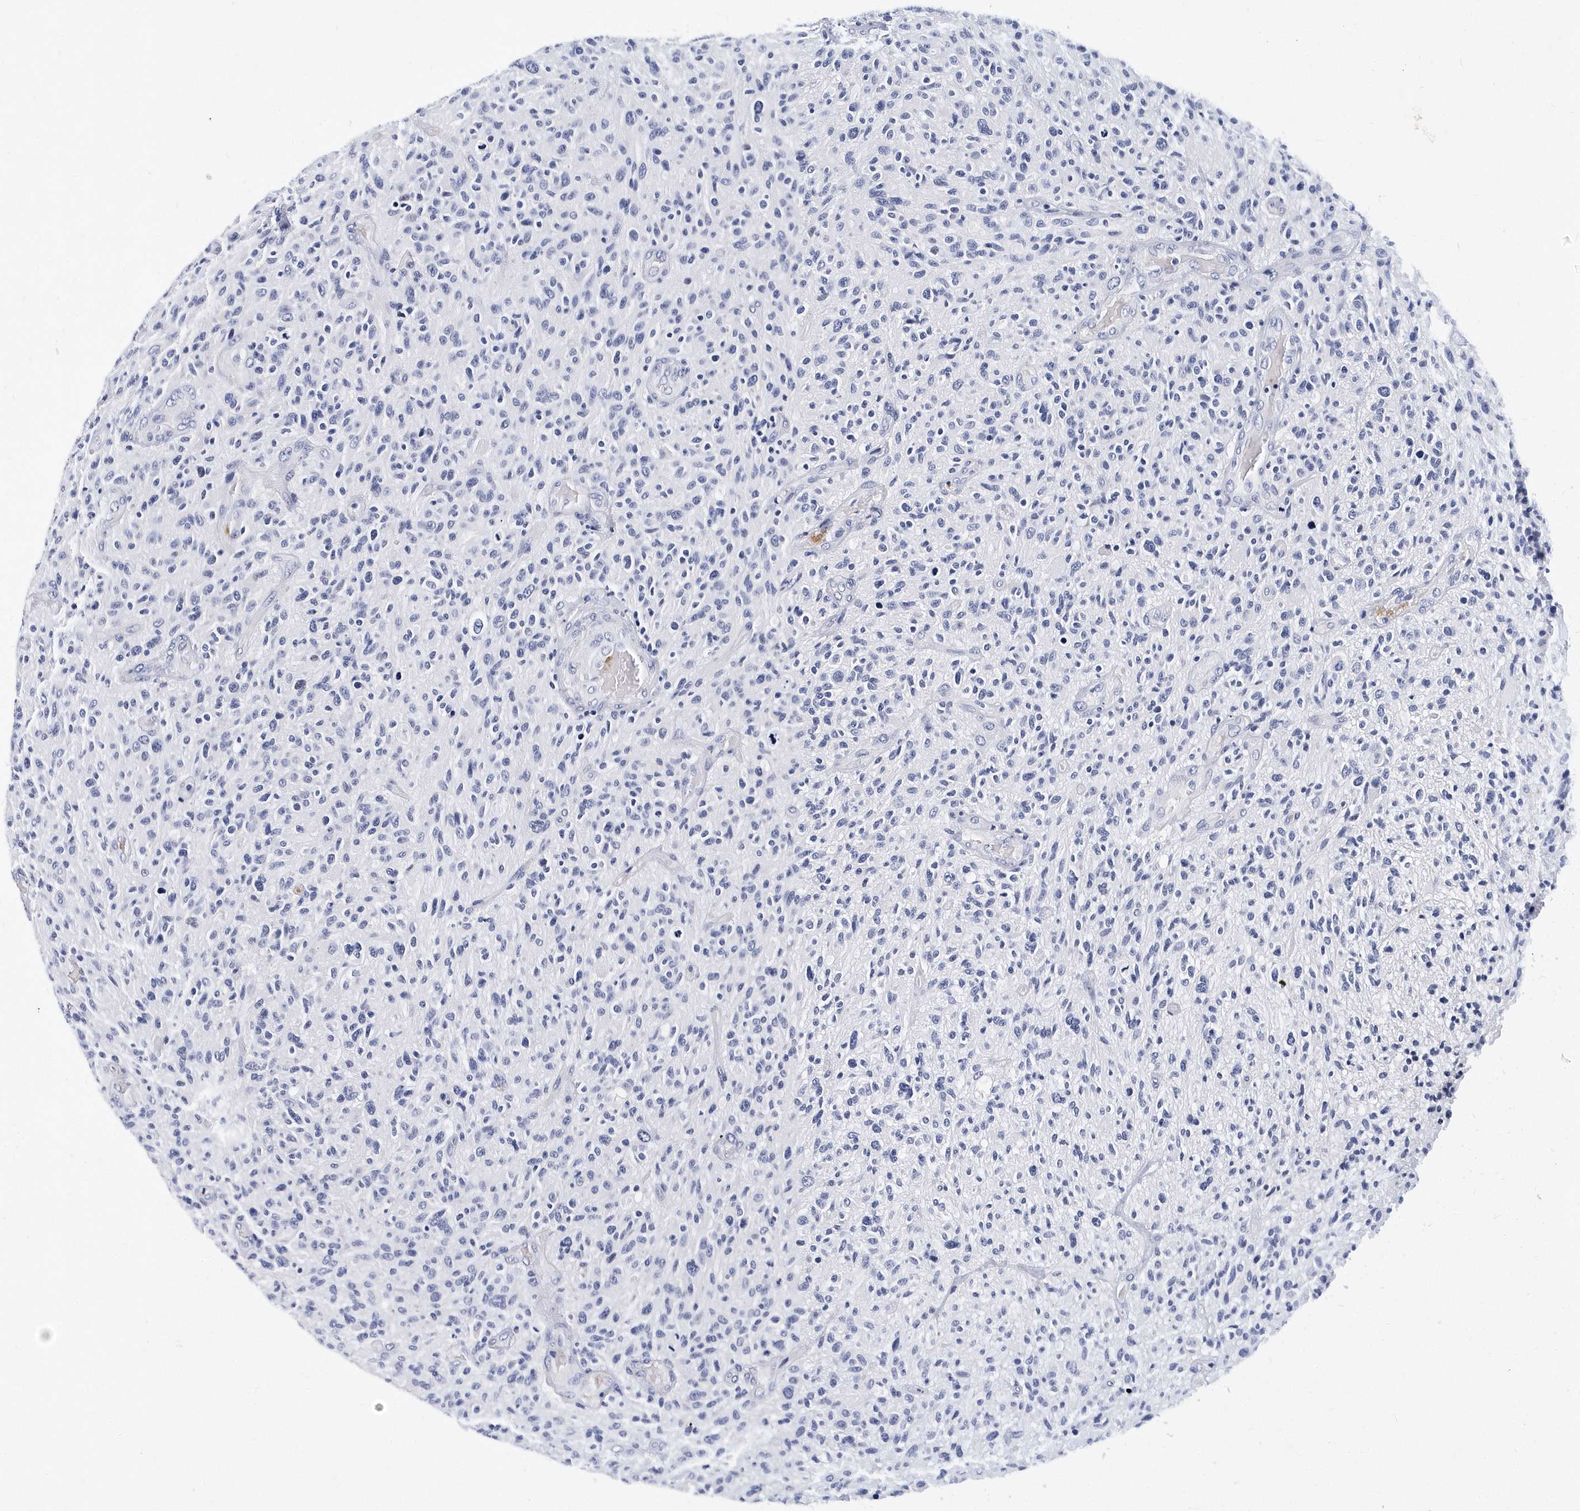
{"staining": {"intensity": "negative", "quantity": "none", "location": "none"}, "tissue": "glioma", "cell_type": "Tumor cells", "image_type": "cancer", "snomed": [{"axis": "morphology", "description": "Glioma, malignant, High grade"}, {"axis": "topography", "description": "Brain"}], "caption": "Micrograph shows no significant protein positivity in tumor cells of glioma.", "gene": "ITGA2B", "patient": {"sex": "male", "age": 47}}